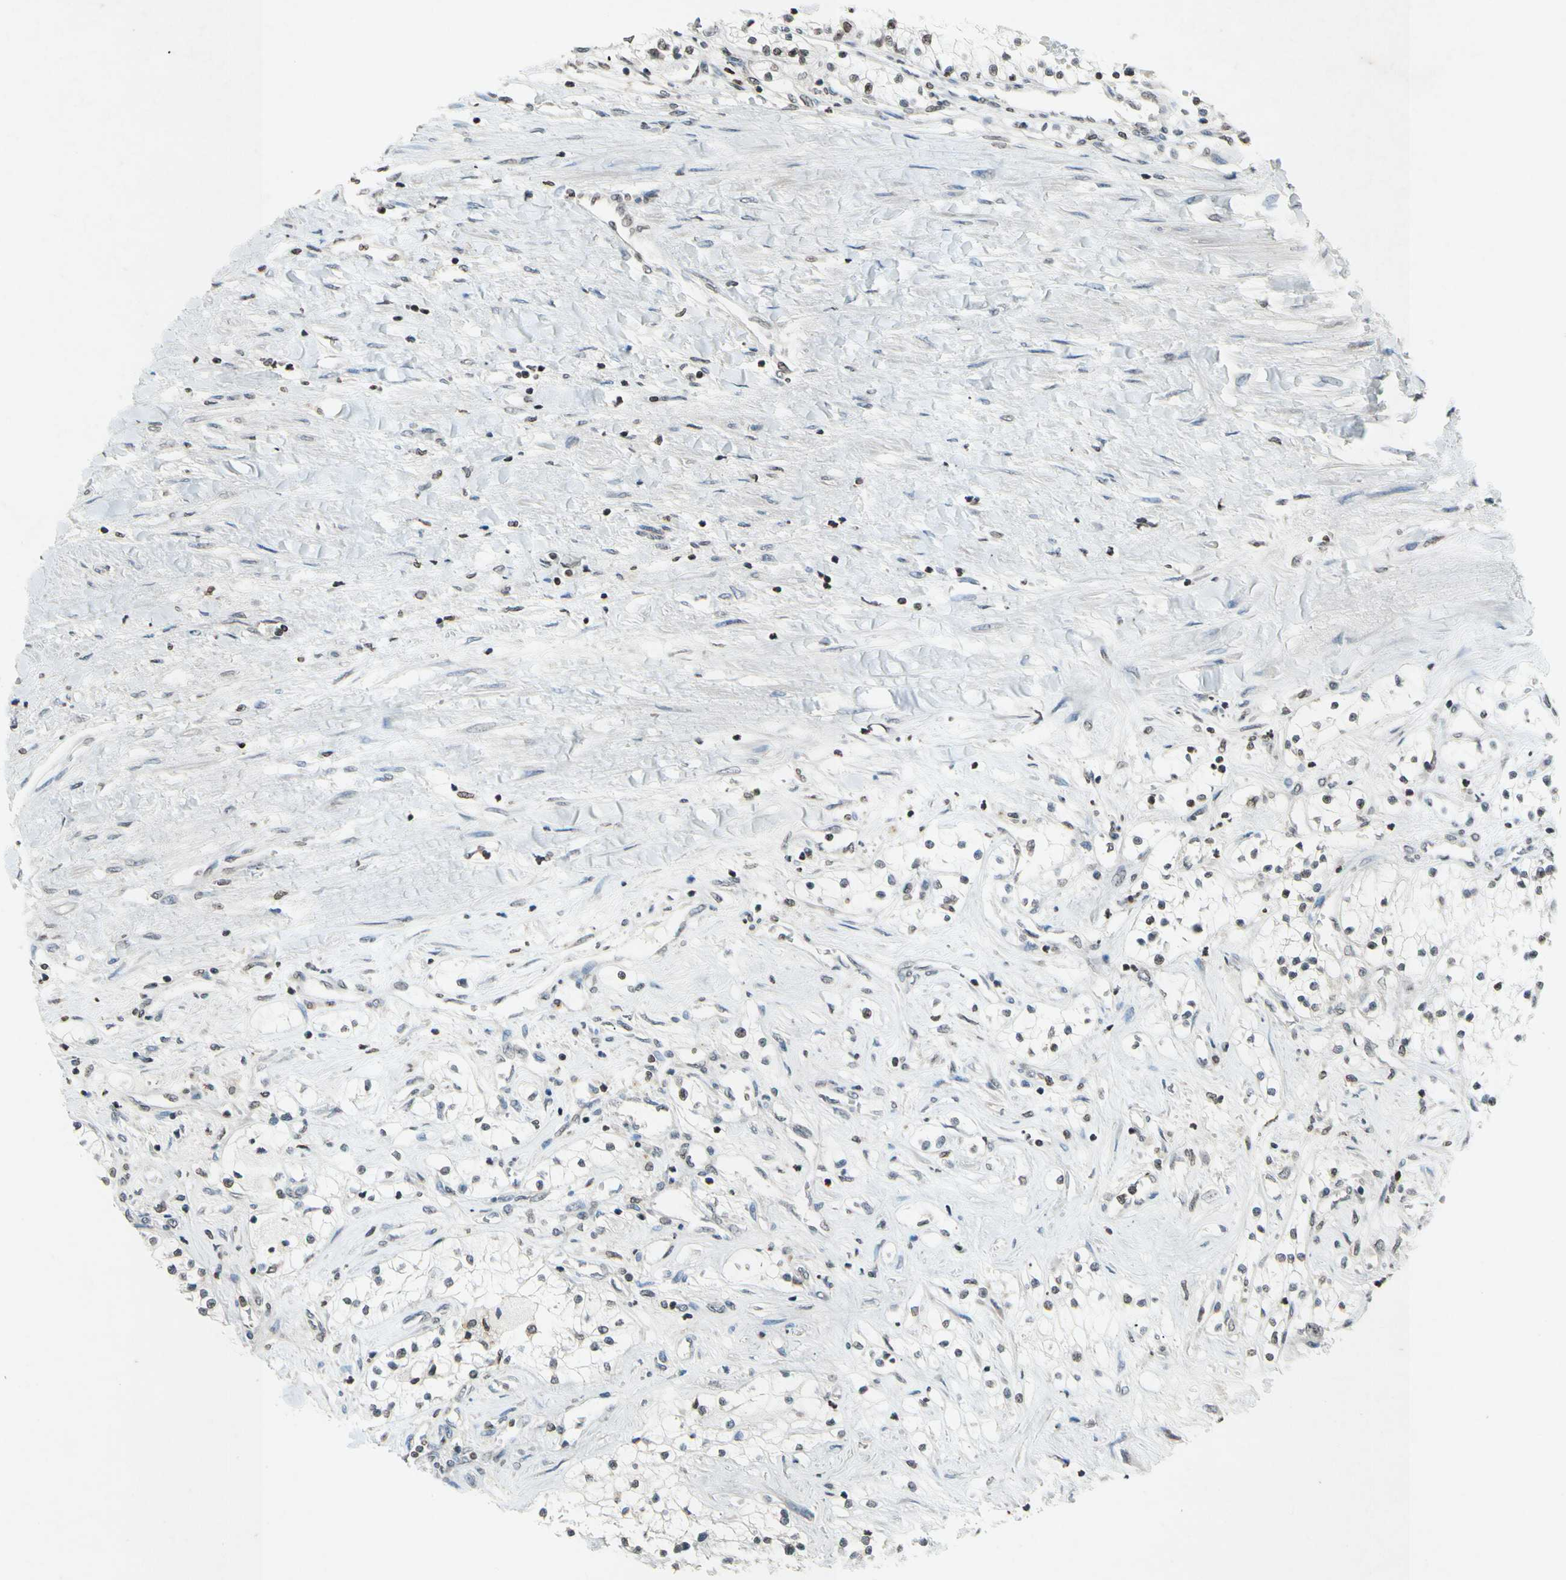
{"staining": {"intensity": "negative", "quantity": "none", "location": "none"}, "tissue": "renal cancer", "cell_type": "Tumor cells", "image_type": "cancer", "snomed": [{"axis": "morphology", "description": "Adenocarcinoma, NOS"}, {"axis": "topography", "description": "Kidney"}], "caption": "An immunohistochemistry micrograph of renal adenocarcinoma is shown. There is no staining in tumor cells of renal adenocarcinoma.", "gene": "CLDN11", "patient": {"sex": "male", "age": 68}}